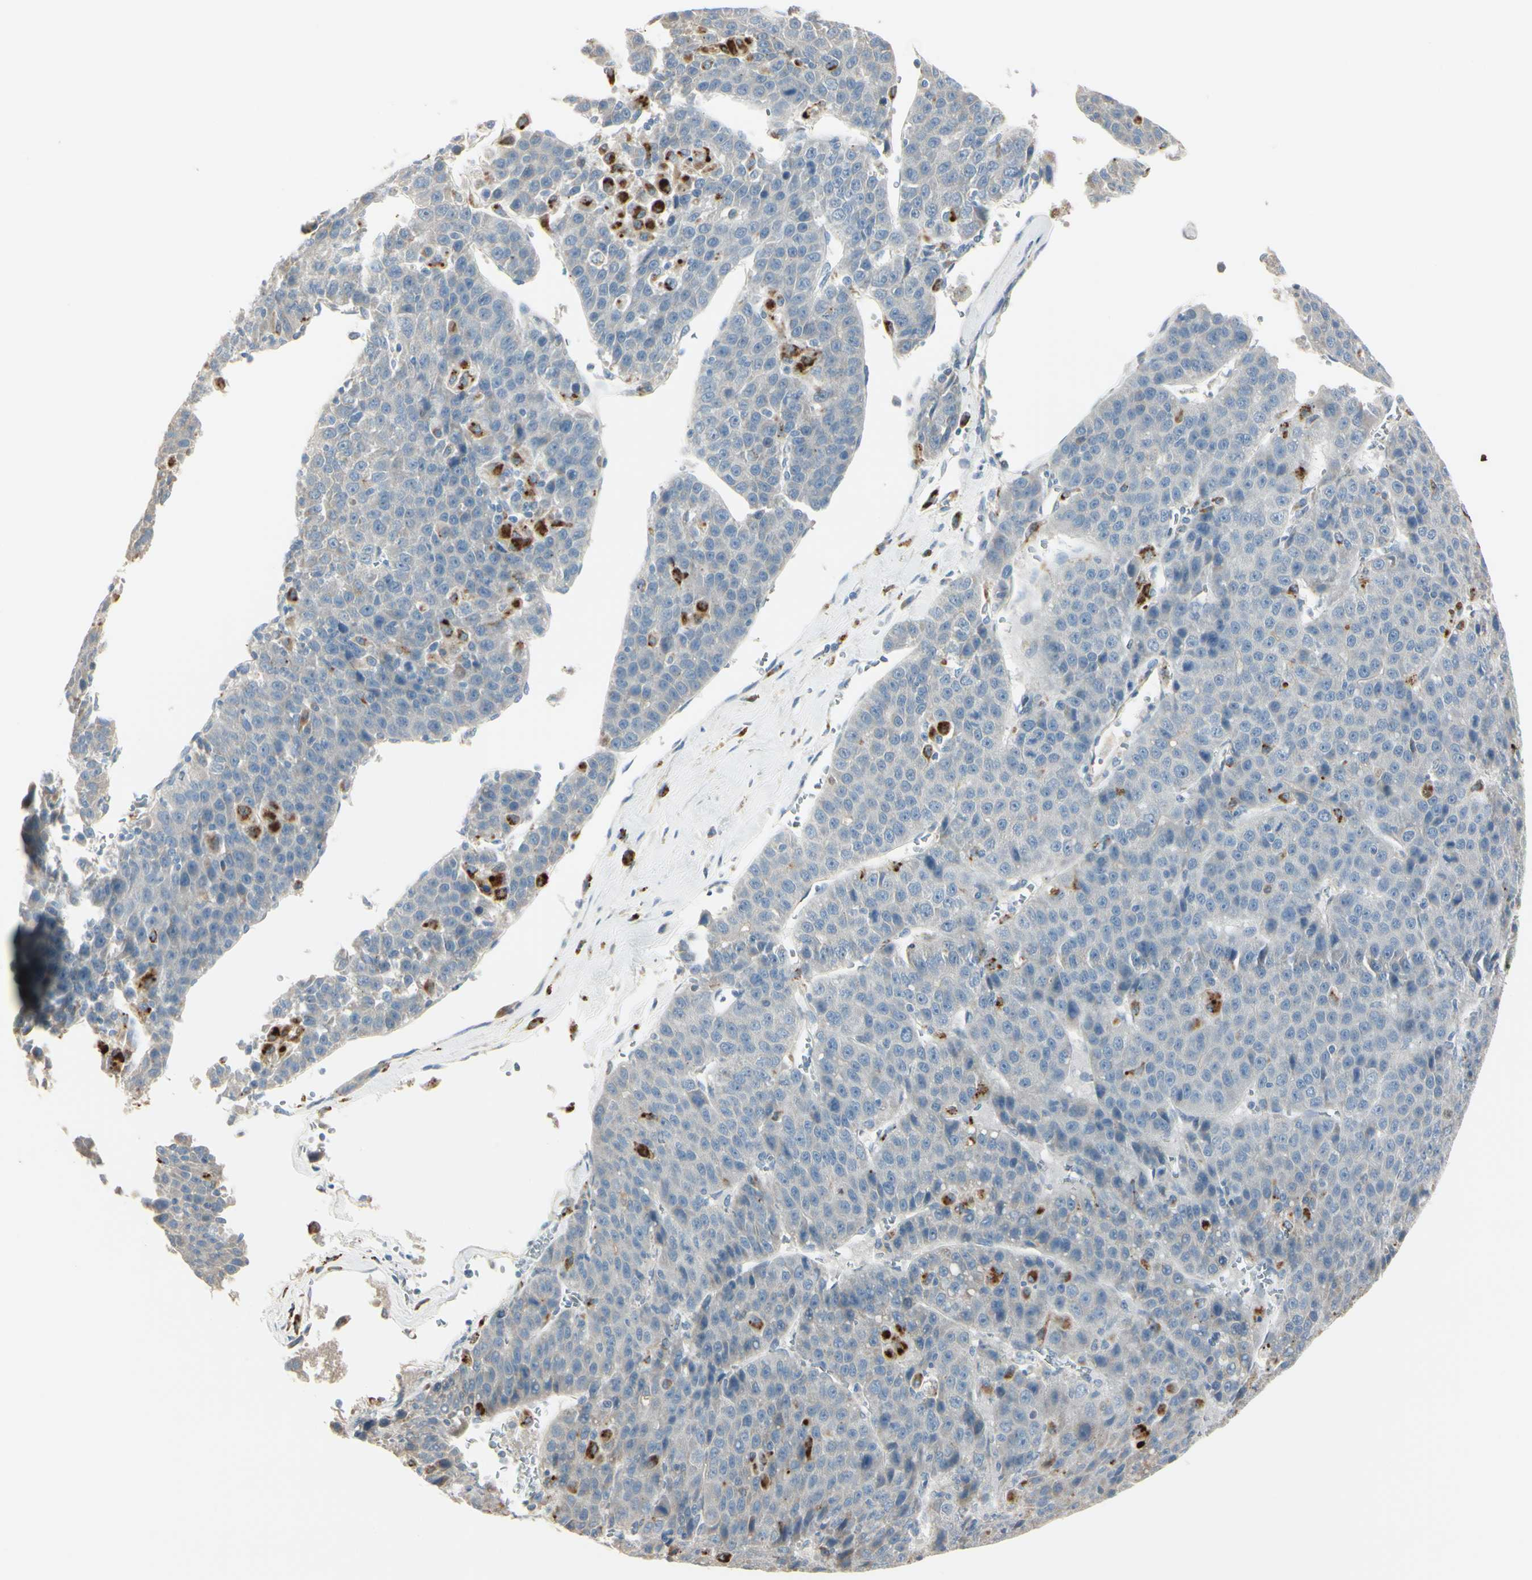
{"staining": {"intensity": "weak", "quantity": "25%-75%", "location": "cytoplasmic/membranous"}, "tissue": "liver cancer", "cell_type": "Tumor cells", "image_type": "cancer", "snomed": [{"axis": "morphology", "description": "Carcinoma, Hepatocellular, NOS"}, {"axis": "topography", "description": "Liver"}], "caption": "About 25%-75% of tumor cells in liver hepatocellular carcinoma reveal weak cytoplasmic/membranous protein staining as visualized by brown immunohistochemical staining.", "gene": "ANGPTL1", "patient": {"sex": "female", "age": 53}}